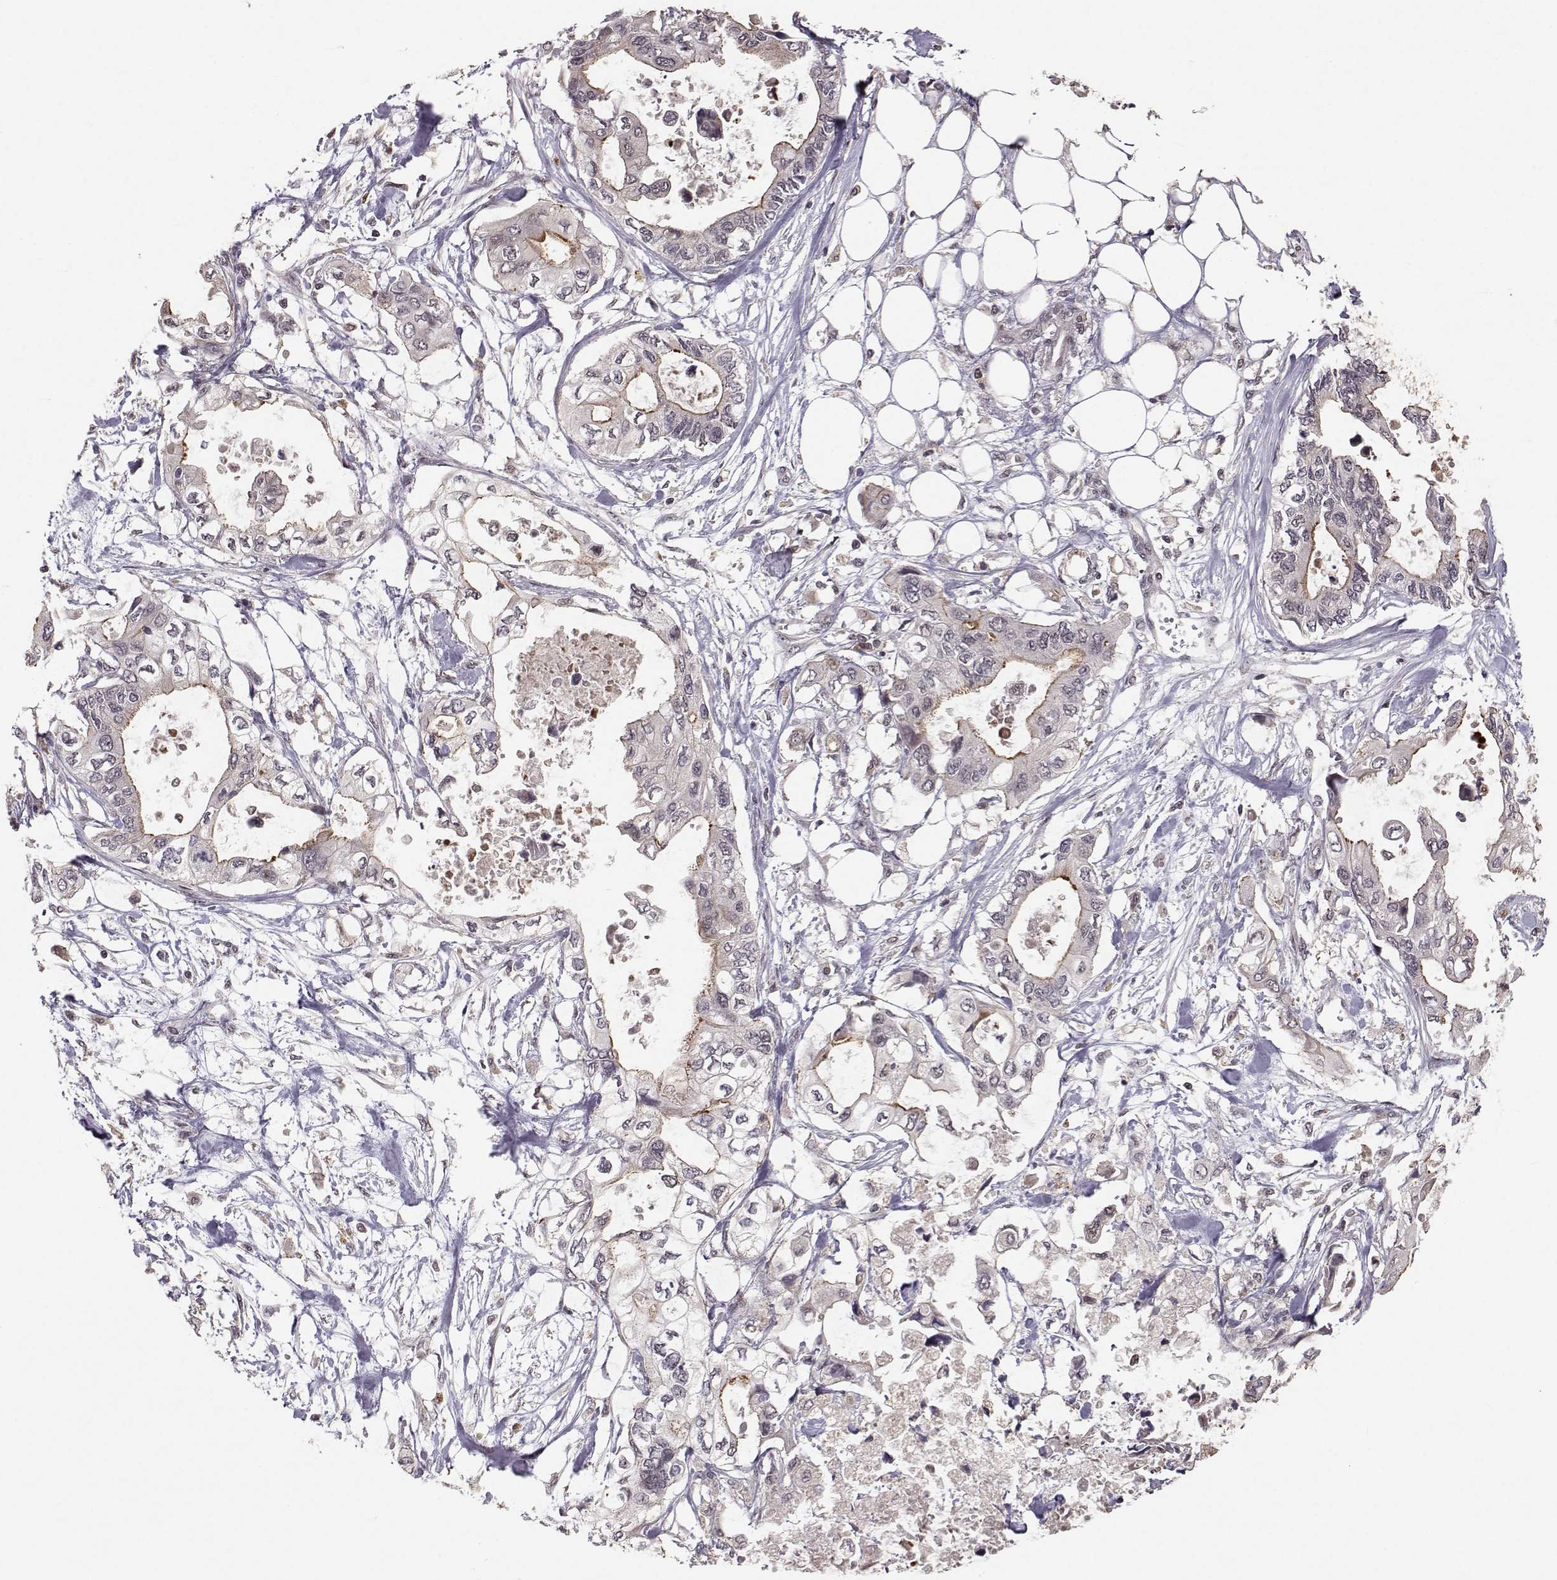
{"staining": {"intensity": "moderate", "quantity": "25%-75%", "location": "cytoplasmic/membranous"}, "tissue": "pancreatic cancer", "cell_type": "Tumor cells", "image_type": "cancer", "snomed": [{"axis": "morphology", "description": "Adenocarcinoma, NOS"}, {"axis": "topography", "description": "Pancreas"}], "caption": "High-magnification brightfield microscopy of pancreatic adenocarcinoma stained with DAB (3,3'-diaminobenzidine) (brown) and counterstained with hematoxylin (blue). tumor cells exhibit moderate cytoplasmic/membranous positivity is appreciated in about25%-75% of cells. Using DAB (brown) and hematoxylin (blue) stains, captured at high magnification using brightfield microscopy.", "gene": "PLEKHG3", "patient": {"sex": "female", "age": 63}}